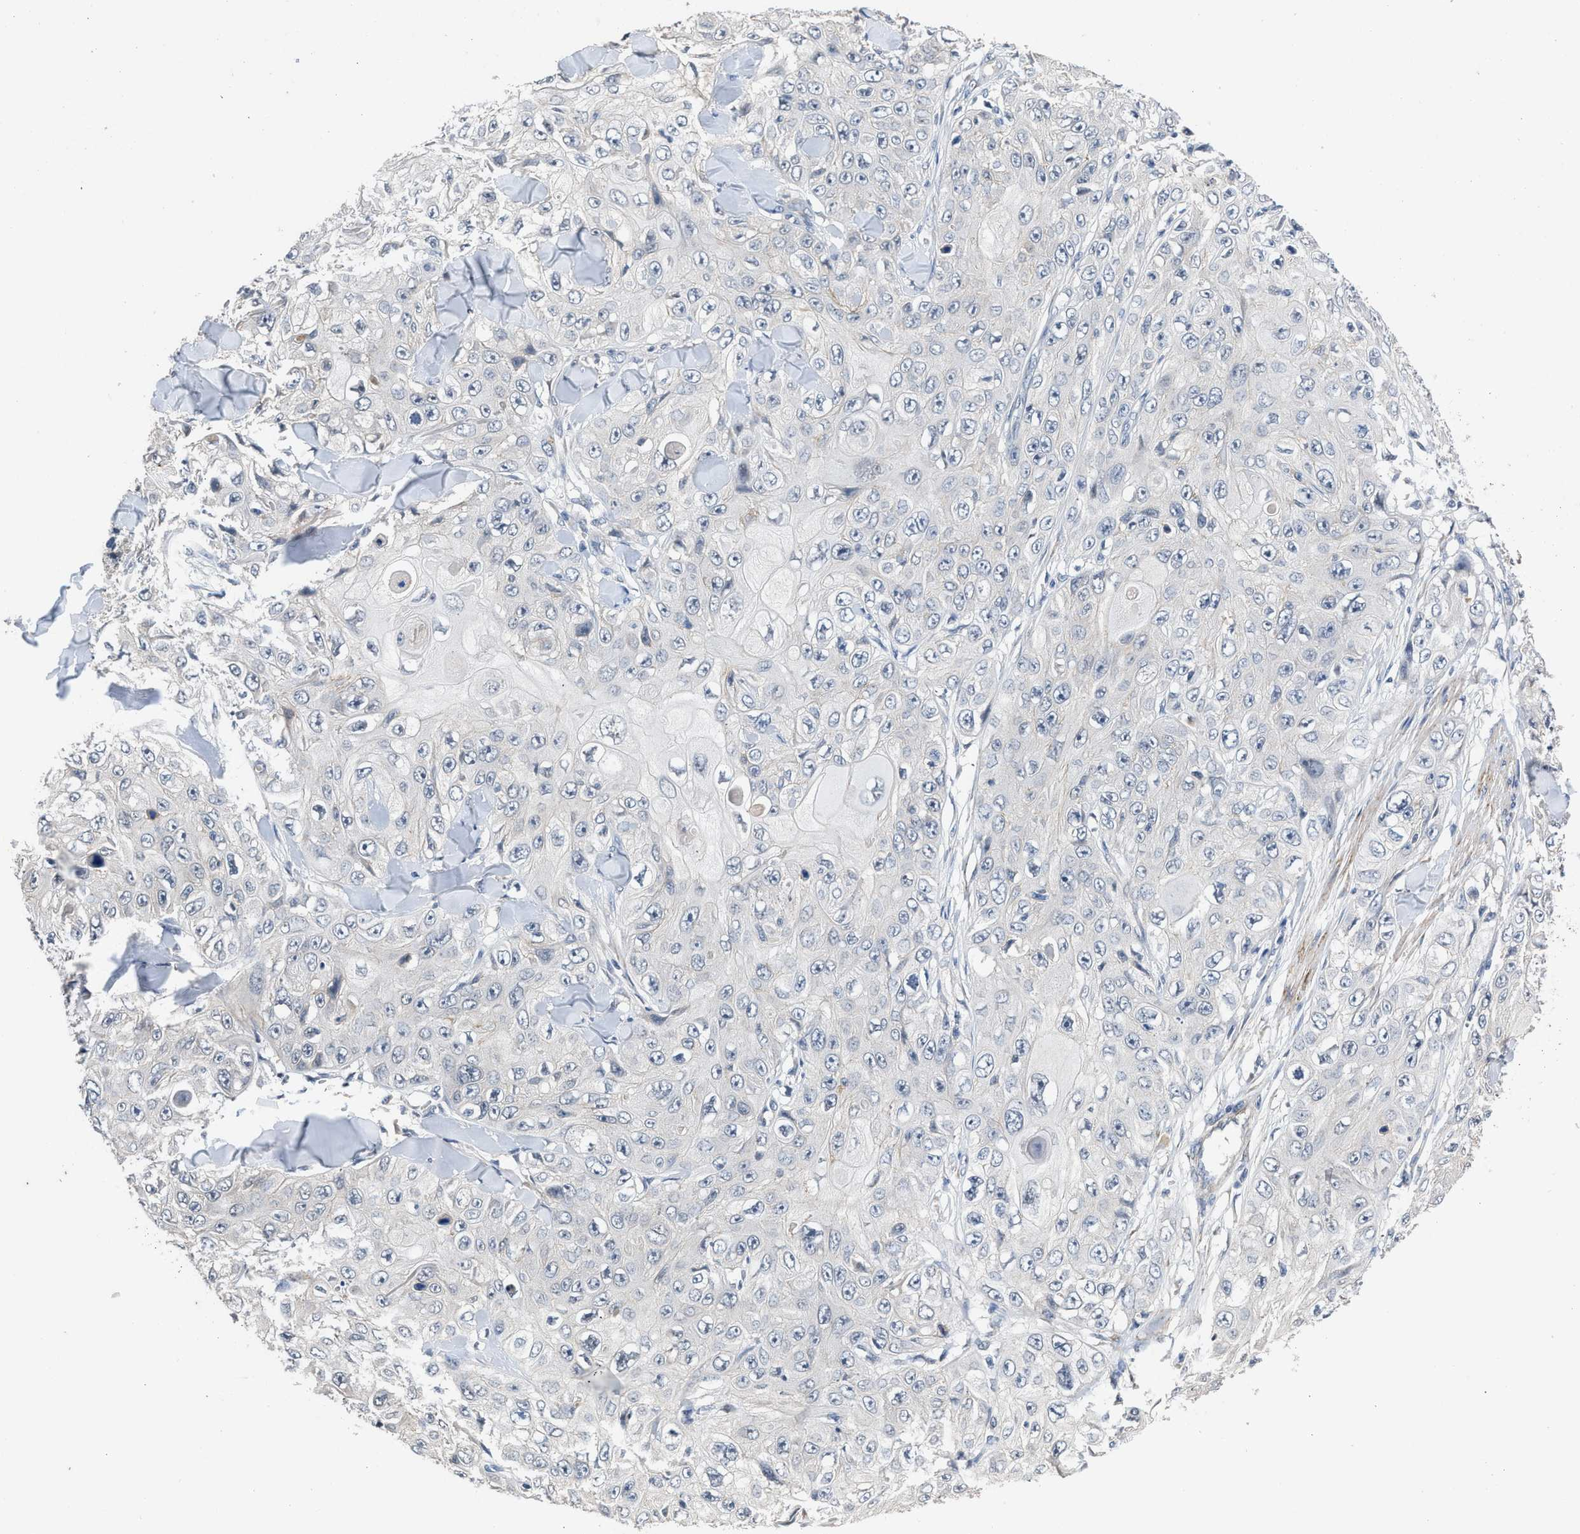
{"staining": {"intensity": "negative", "quantity": "none", "location": "none"}, "tissue": "skin cancer", "cell_type": "Tumor cells", "image_type": "cancer", "snomed": [{"axis": "morphology", "description": "Squamous cell carcinoma, NOS"}, {"axis": "topography", "description": "Skin"}], "caption": "There is no significant expression in tumor cells of skin squamous cell carcinoma.", "gene": "CSF3R", "patient": {"sex": "male", "age": 86}}